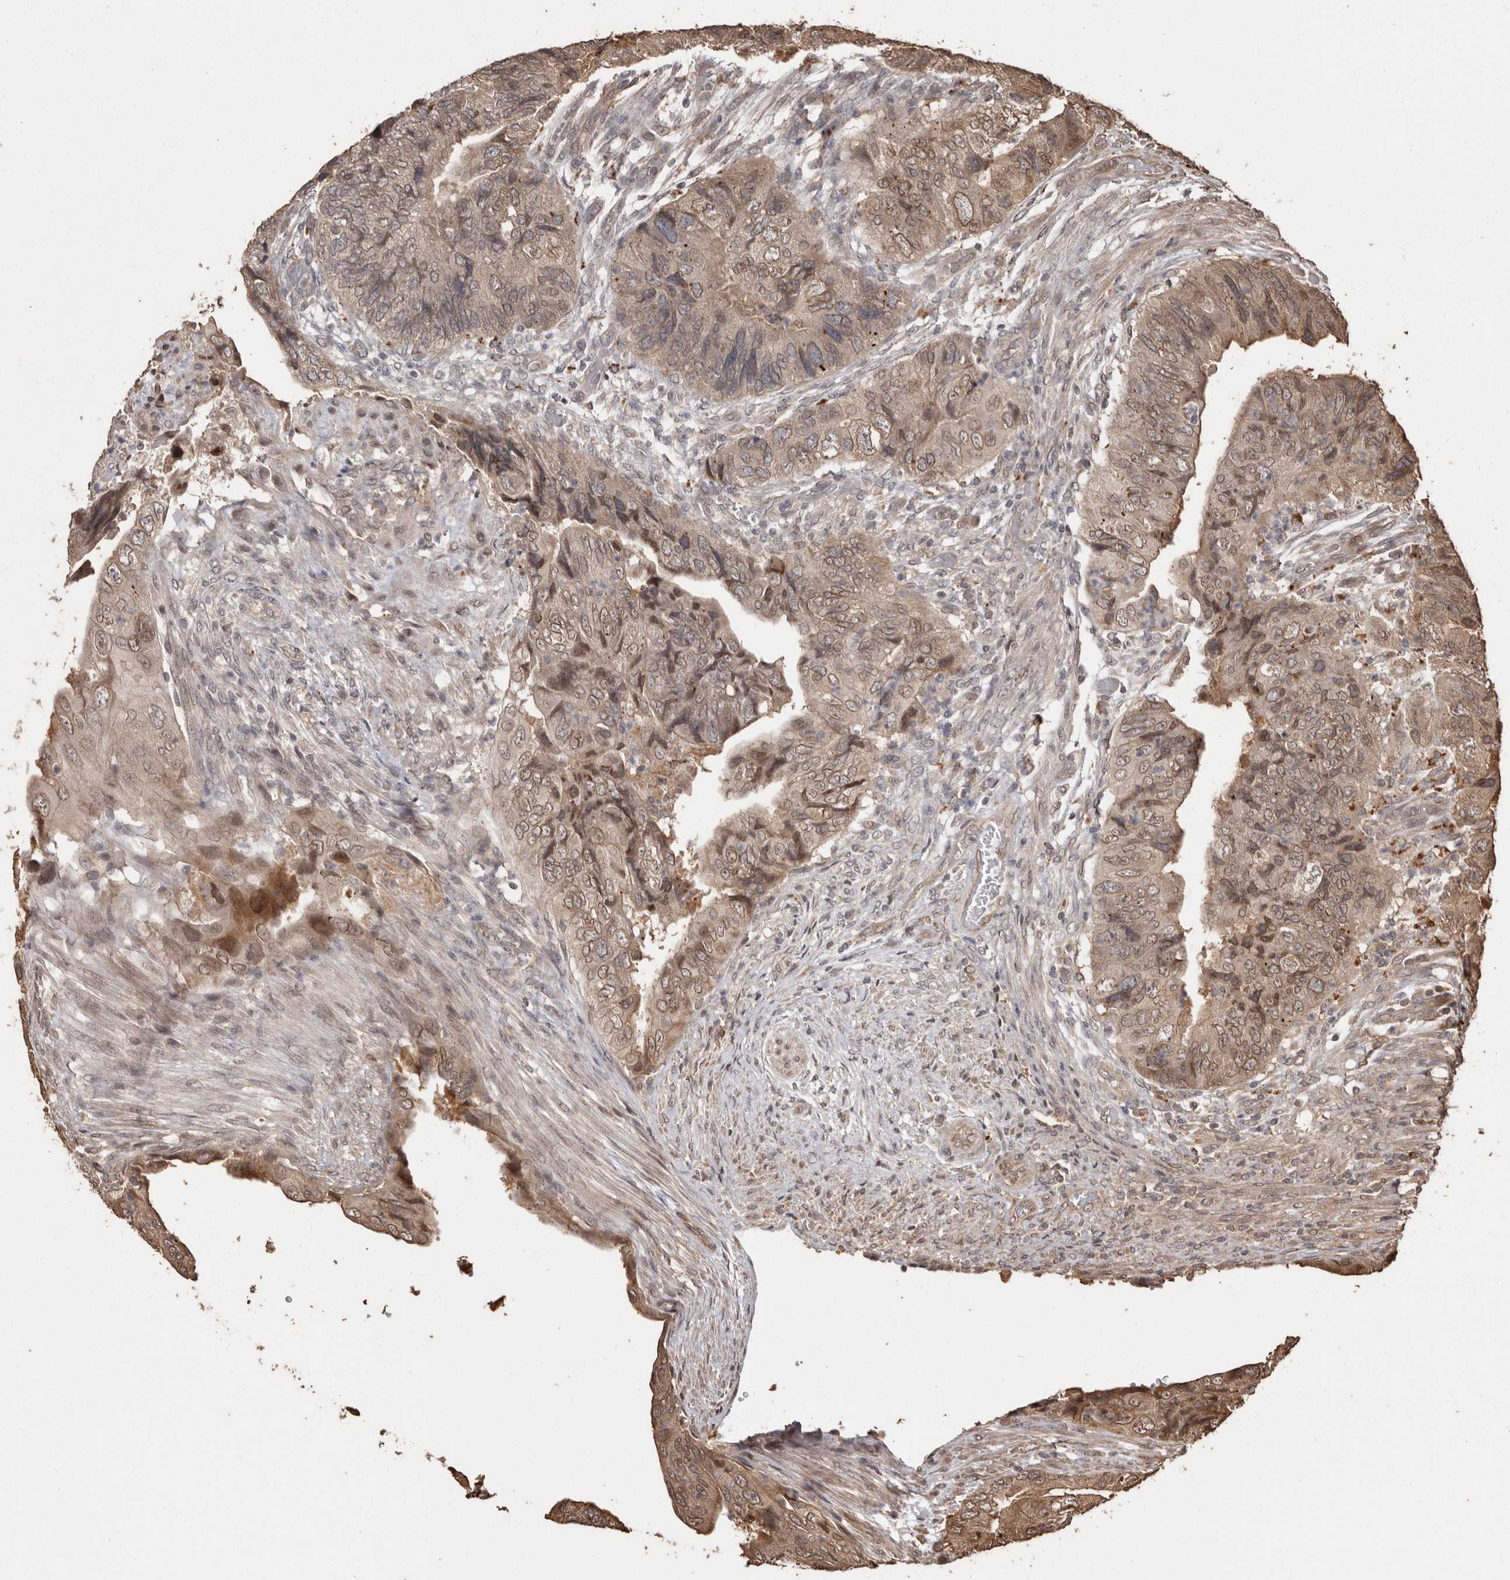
{"staining": {"intensity": "moderate", "quantity": ">75%", "location": "cytoplasmic/membranous,nuclear"}, "tissue": "colorectal cancer", "cell_type": "Tumor cells", "image_type": "cancer", "snomed": [{"axis": "morphology", "description": "Adenocarcinoma, NOS"}, {"axis": "topography", "description": "Rectum"}], "caption": "A photomicrograph showing moderate cytoplasmic/membranous and nuclear expression in approximately >75% of tumor cells in colorectal adenocarcinoma, as visualized by brown immunohistochemical staining.", "gene": "NUP43", "patient": {"sex": "male", "age": 63}}